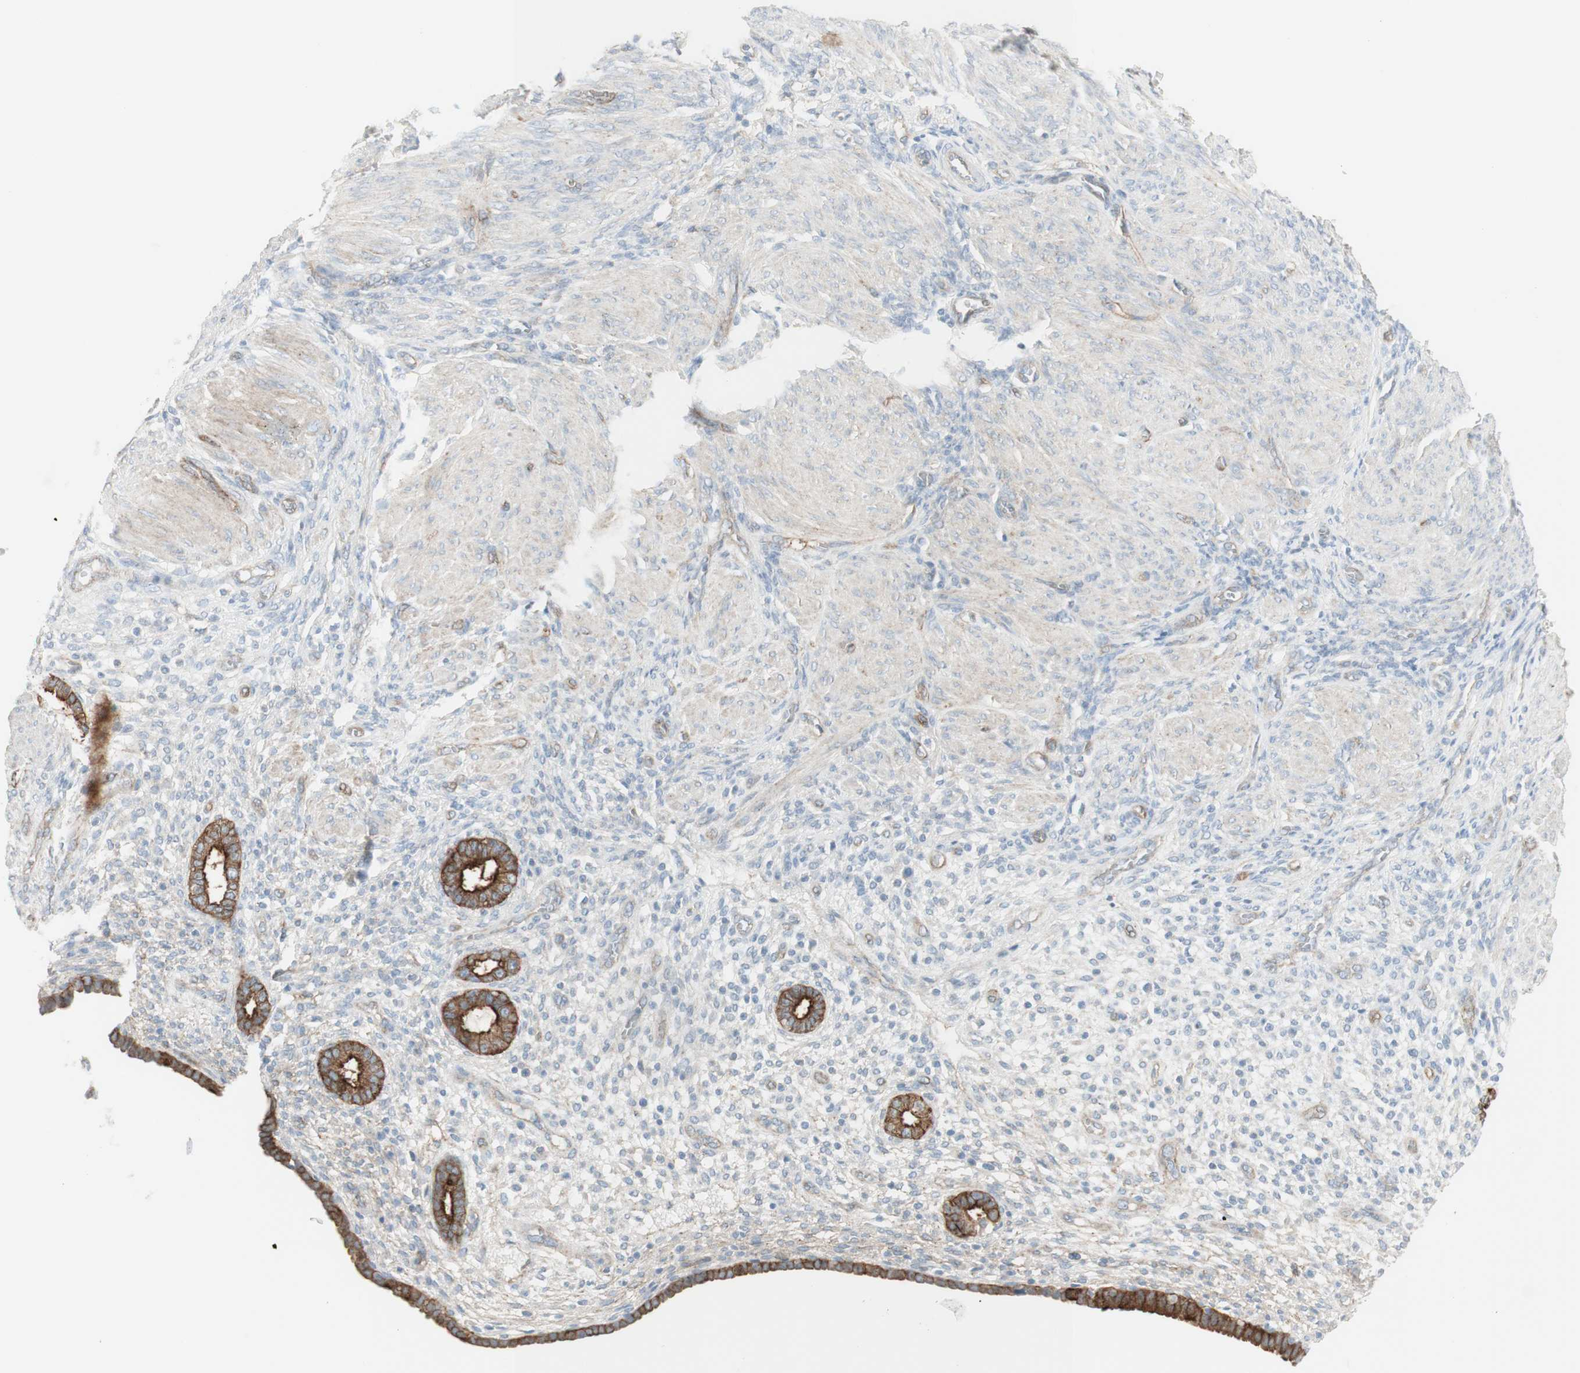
{"staining": {"intensity": "negative", "quantity": "none", "location": "none"}, "tissue": "endometrium", "cell_type": "Cells in endometrial stroma", "image_type": "normal", "snomed": [{"axis": "morphology", "description": "Normal tissue, NOS"}, {"axis": "topography", "description": "Endometrium"}], "caption": "Immunohistochemistry (IHC) of unremarkable endometrium reveals no staining in cells in endometrial stroma. (DAB (3,3'-diaminobenzidine) immunohistochemistry, high magnification).", "gene": "MYO6", "patient": {"sex": "female", "age": 72}}